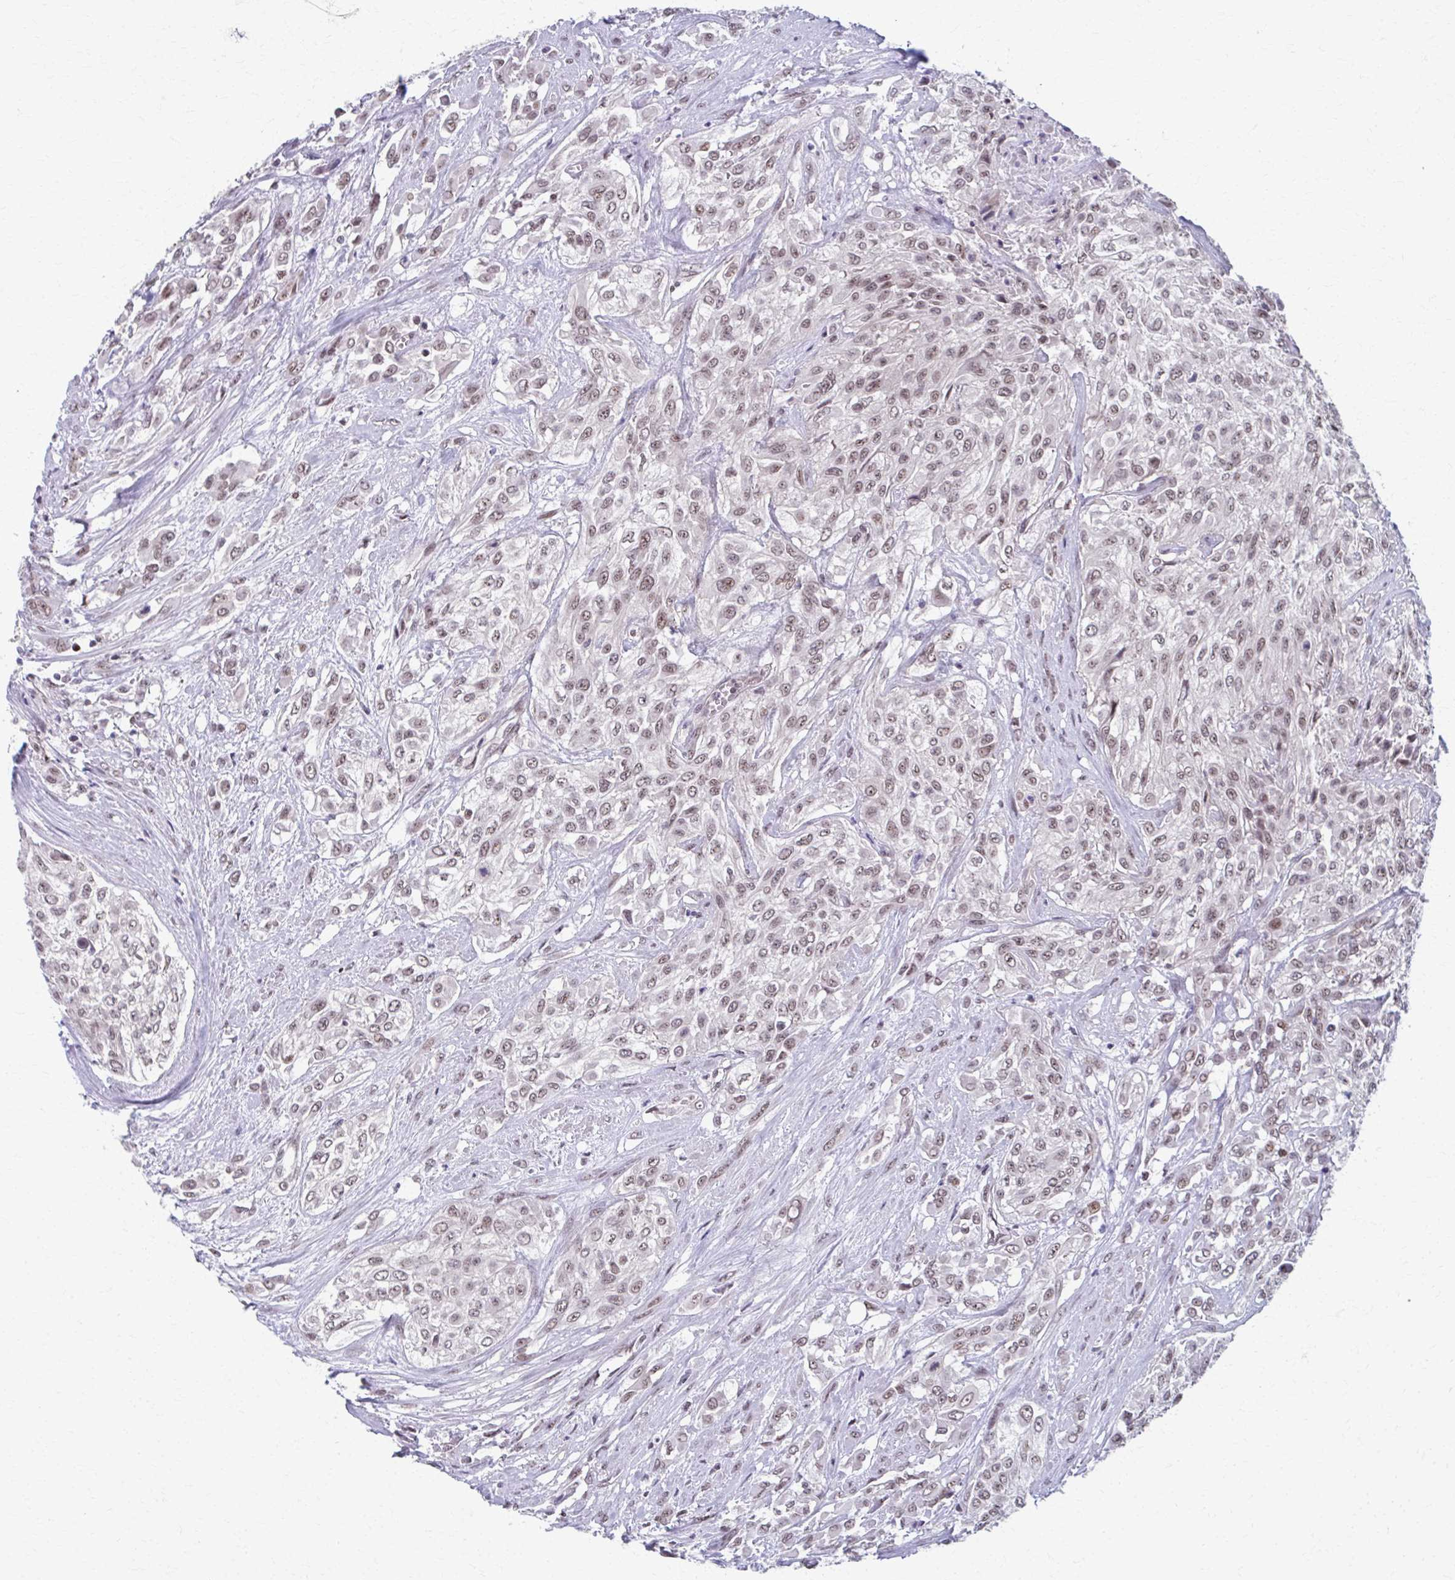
{"staining": {"intensity": "weak", "quantity": ">75%", "location": "nuclear"}, "tissue": "urothelial cancer", "cell_type": "Tumor cells", "image_type": "cancer", "snomed": [{"axis": "morphology", "description": "Urothelial carcinoma, High grade"}, {"axis": "topography", "description": "Urinary bladder"}], "caption": "High-grade urothelial carcinoma was stained to show a protein in brown. There is low levels of weak nuclear positivity in approximately >75% of tumor cells. Using DAB (brown) and hematoxylin (blue) stains, captured at high magnification using brightfield microscopy.", "gene": "SETBP1", "patient": {"sex": "male", "age": 57}}